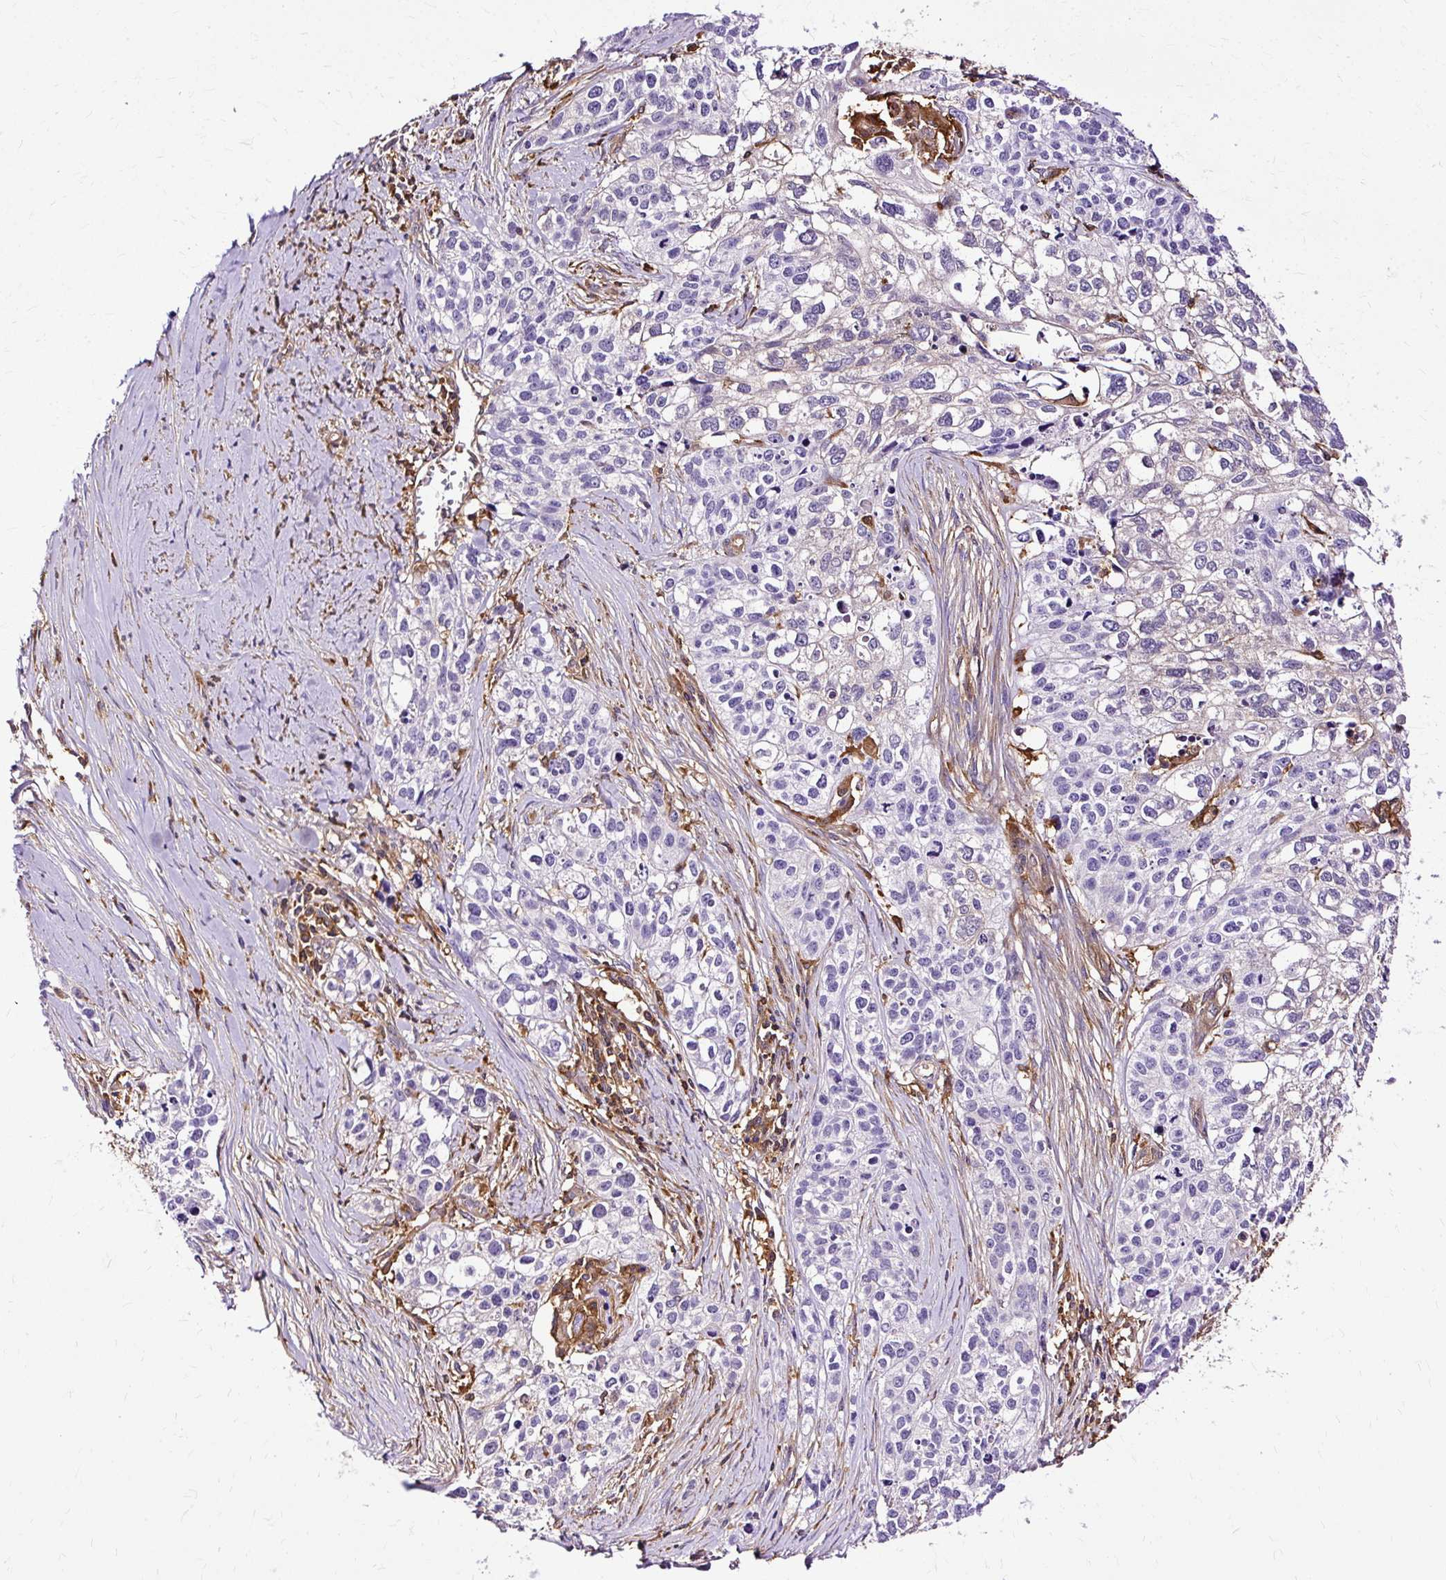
{"staining": {"intensity": "negative", "quantity": "none", "location": "none"}, "tissue": "lung cancer", "cell_type": "Tumor cells", "image_type": "cancer", "snomed": [{"axis": "morphology", "description": "Squamous cell carcinoma, NOS"}, {"axis": "topography", "description": "Lung"}], "caption": "A histopathology image of human lung cancer (squamous cell carcinoma) is negative for staining in tumor cells.", "gene": "TWF2", "patient": {"sex": "male", "age": 74}}